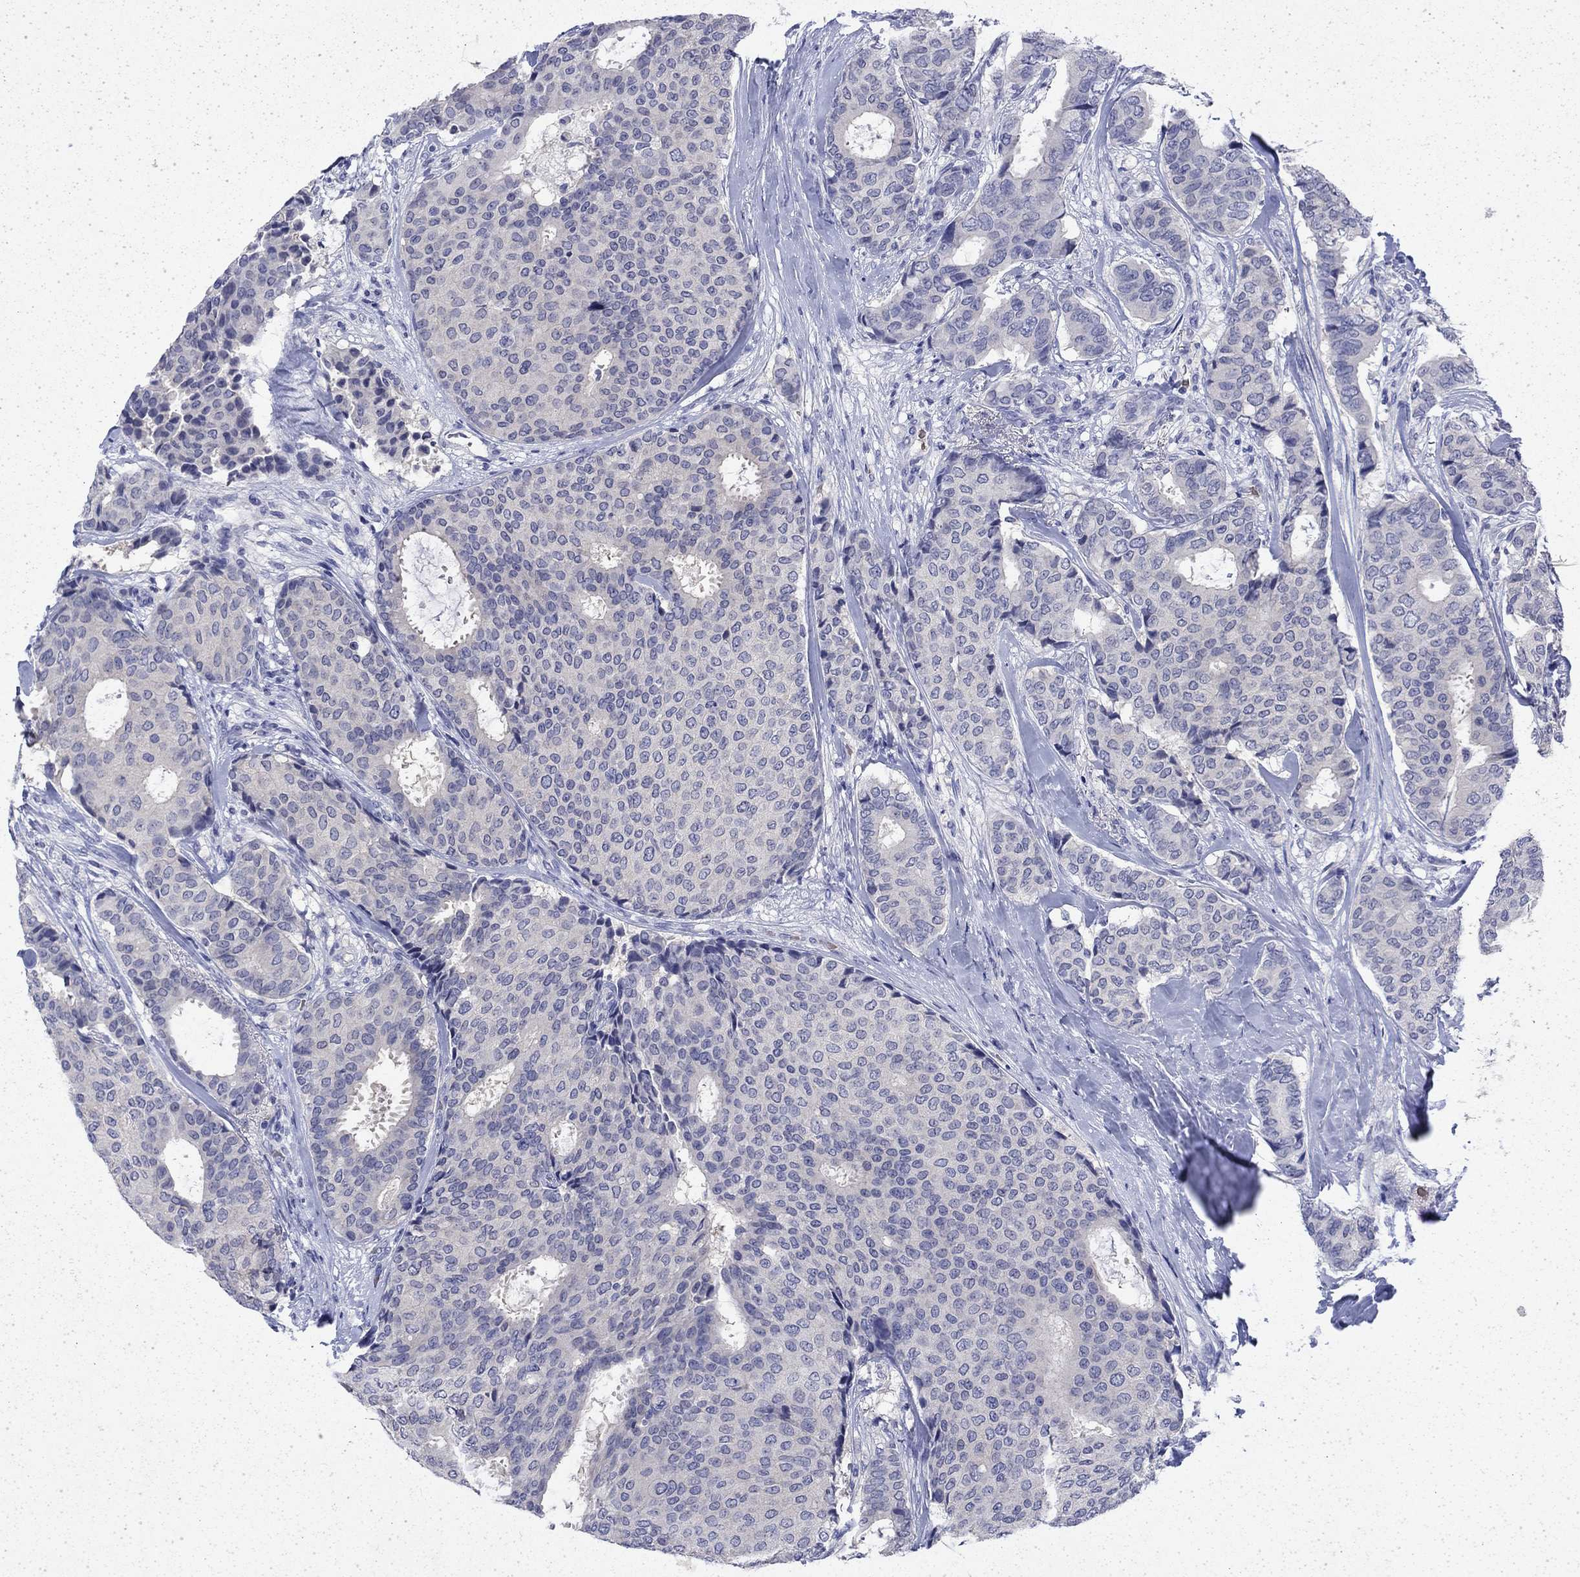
{"staining": {"intensity": "negative", "quantity": "none", "location": "none"}, "tissue": "breast cancer", "cell_type": "Tumor cells", "image_type": "cancer", "snomed": [{"axis": "morphology", "description": "Duct carcinoma"}, {"axis": "topography", "description": "Breast"}], "caption": "Human infiltrating ductal carcinoma (breast) stained for a protein using IHC shows no positivity in tumor cells.", "gene": "ENPP6", "patient": {"sex": "female", "age": 75}}